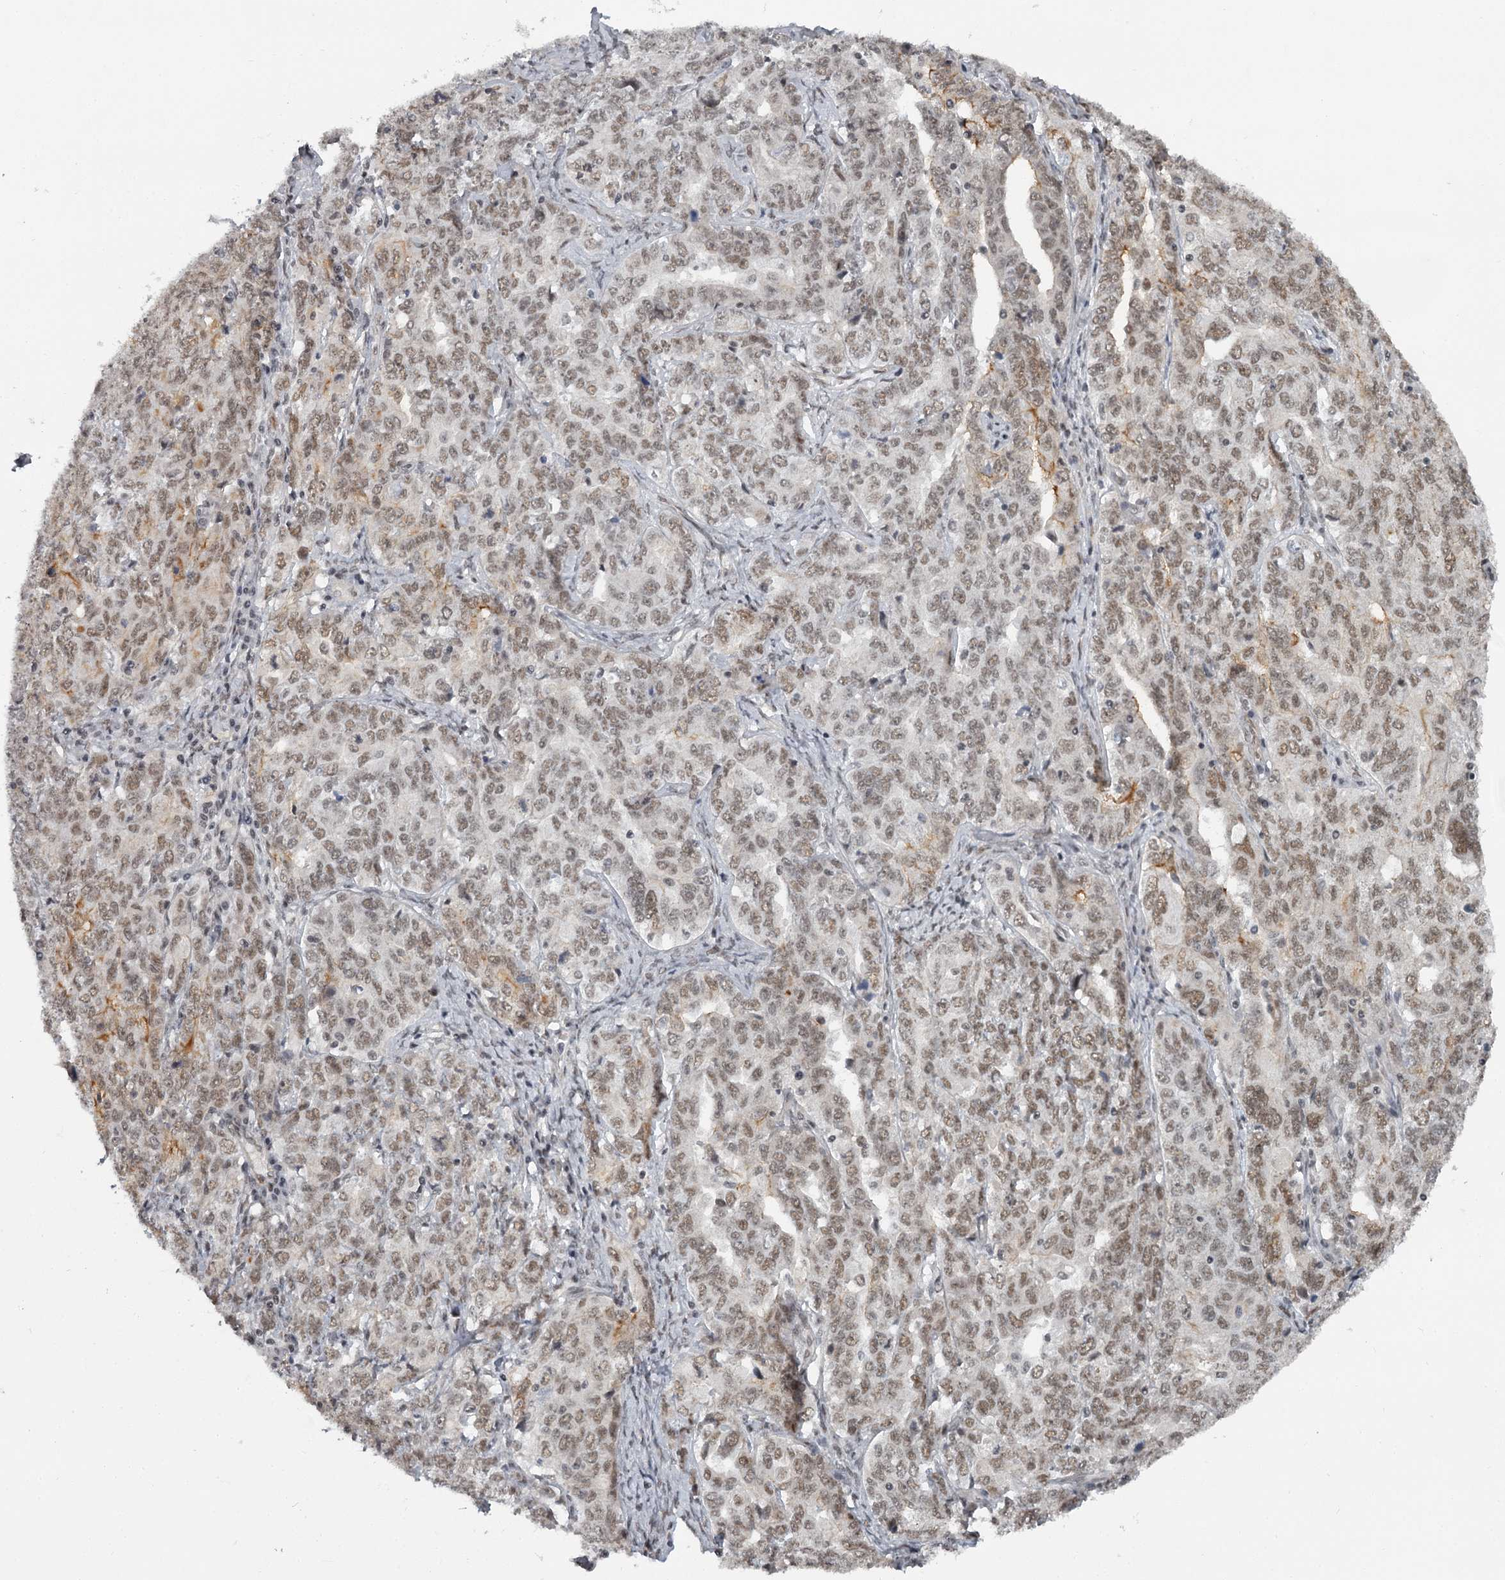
{"staining": {"intensity": "moderate", "quantity": ">75%", "location": "cytoplasmic/membranous,nuclear"}, "tissue": "ovarian cancer", "cell_type": "Tumor cells", "image_type": "cancer", "snomed": [{"axis": "morphology", "description": "Carcinoma, endometroid"}, {"axis": "topography", "description": "Ovary"}], "caption": "IHC photomicrograph of human ovarian cancer stained for a protein (brown), which displays medium levels of moderate cytoplasmic/membranous and nuclear expression in approximately >75% of tumor cells.", "gene": "FAM13C", "patient": {"sex": "female", "age": 62}}